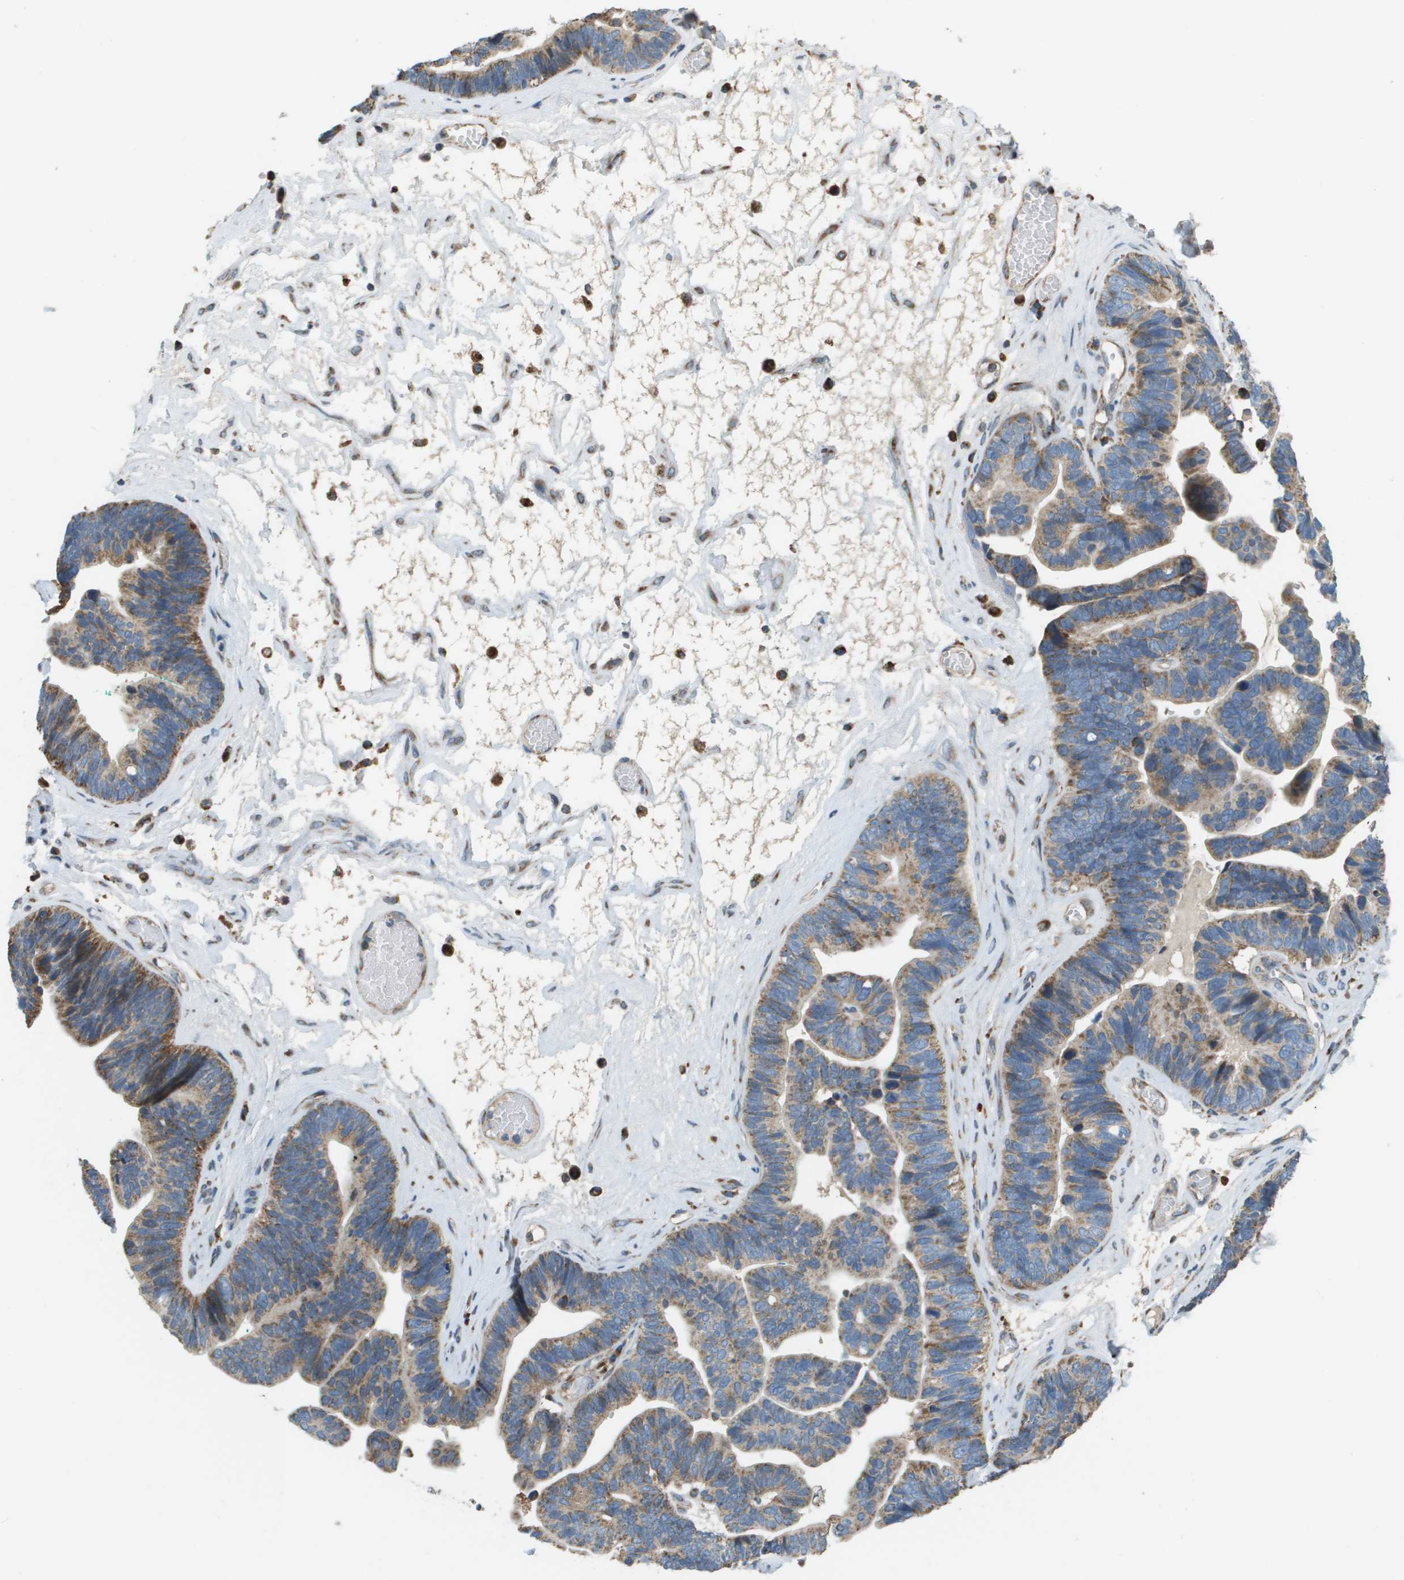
{"staining": {"intensity": "weak", "quantity": ">75%", "location": "cytoplasmic/membranous"}, "tissue": "ovarian cancer", "cell_type": "Tumor cells", "image_type": "cancer", "snomed": [{"axis": "morphology", "description": "Cystadenocarcinoma, serous, NOS"}, {"axis": "topography", "description": "Ovary"}], "caption": "There is low levels of weak cytoplasmic/membranous staining in tumor cells of ovarian cancer (serous cystadenocarcinoma), as demonstrated by immunohistochemical staining (brown color).", "gene": "NRK", "patient": {"sex": "female", "age": 56}}